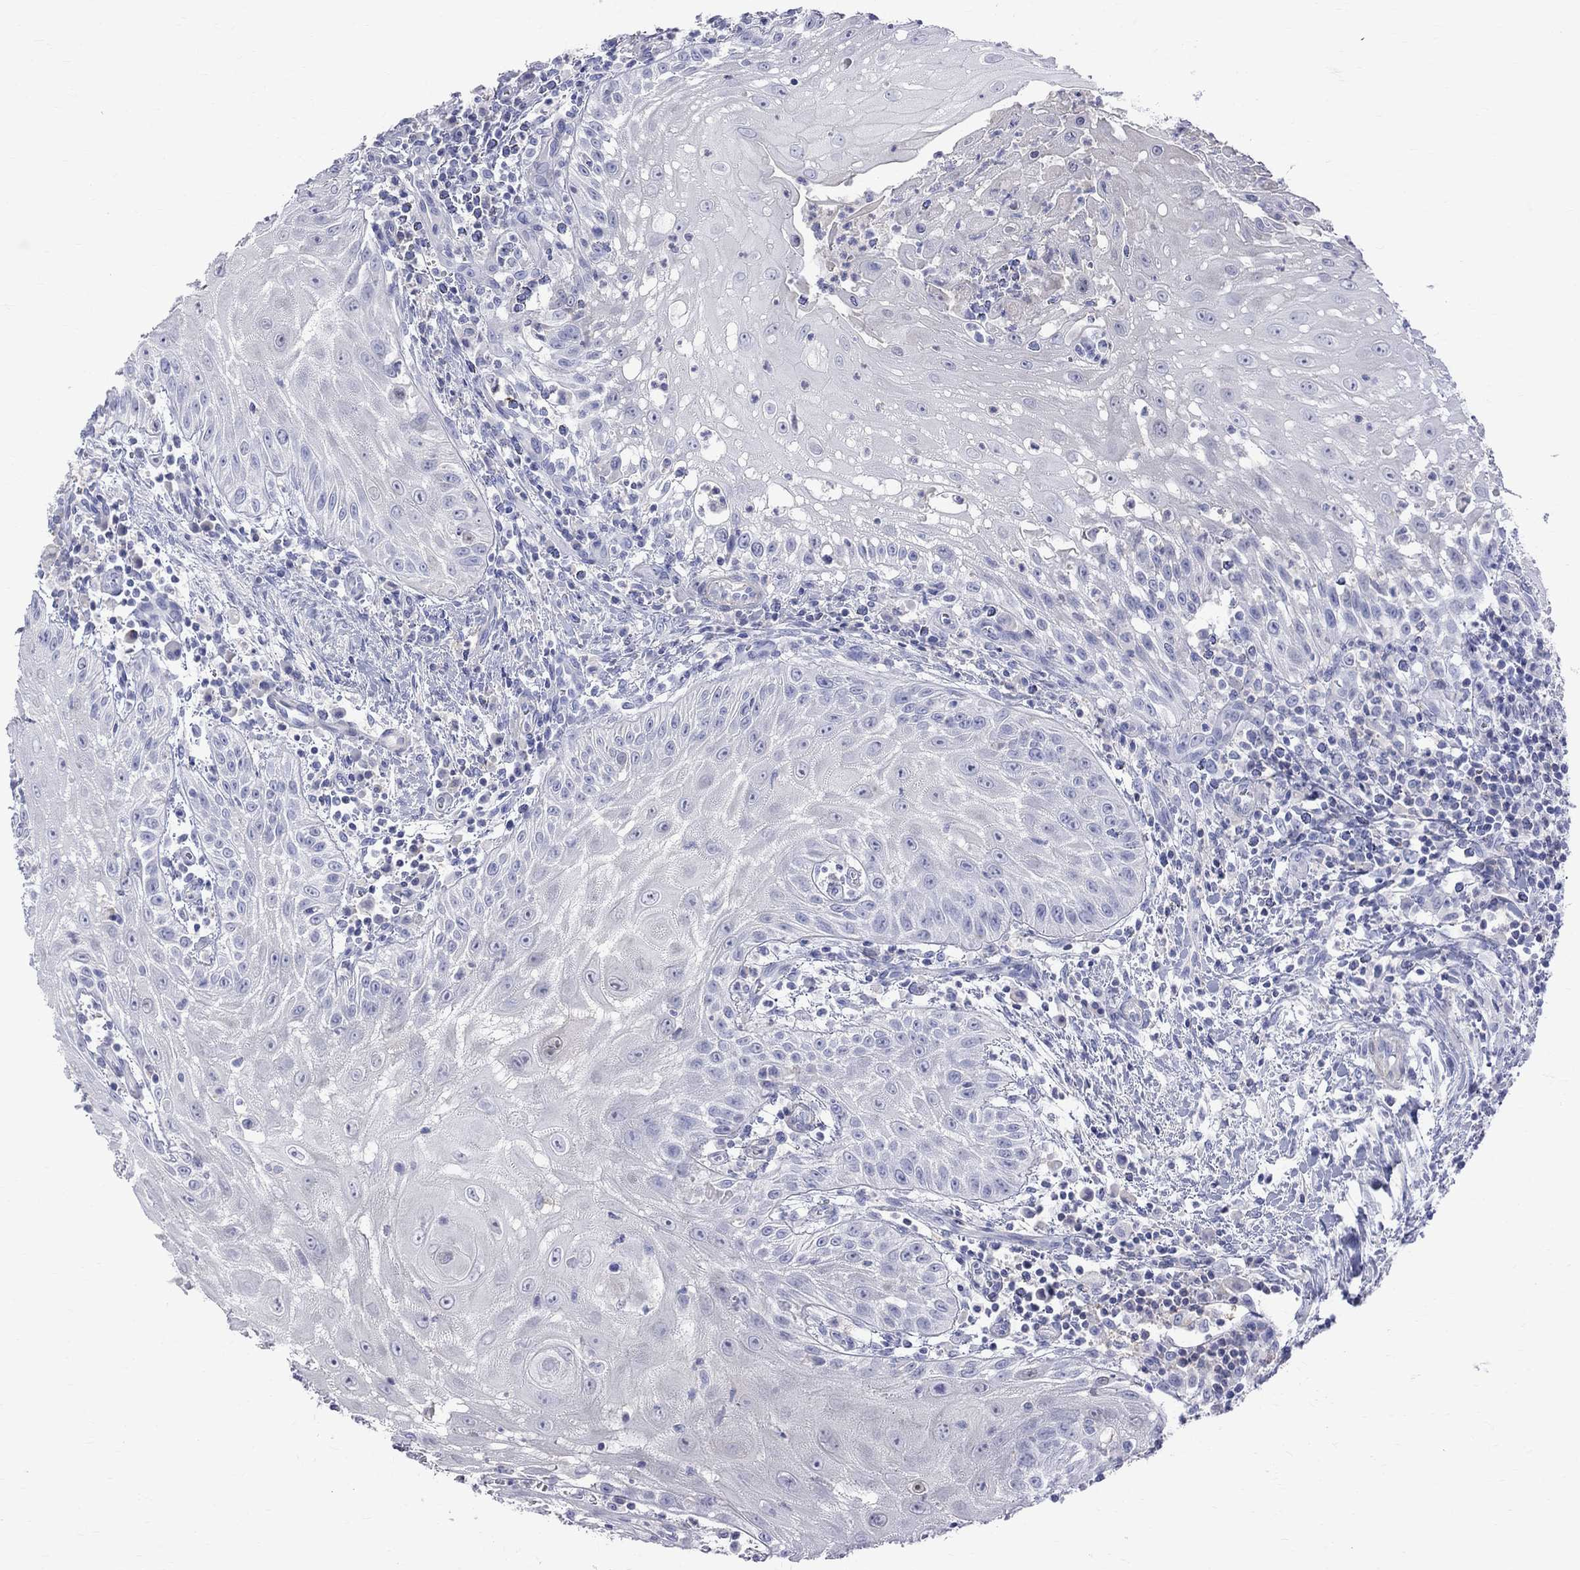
{"staining": {"intensity": "negative", "quantity": "none", "location": "none"}, "tissue": "head and neck cancer", "cell_type": "Tumor cells", "image_type": "cancer", "snomed": [{"axis": "morphology", "description": "Squamous cell carcinoma, NOS"}, {"axis": "topography", "description": "Oral tissue"}, {"axis": "topography", "description": "Head-Neck"}], "caption": "Head and neck cancer was stained to show a protein in brown. There is no significant staining in tumor cells. (Stains: DAB (3,3'-diaminobenzidine) IHC with hematoxylin counter stain, Microscopy: brightfield microscopy at high magnification).", "gene": "S100A3", "patient": {"sex": "male", "age": 58}}